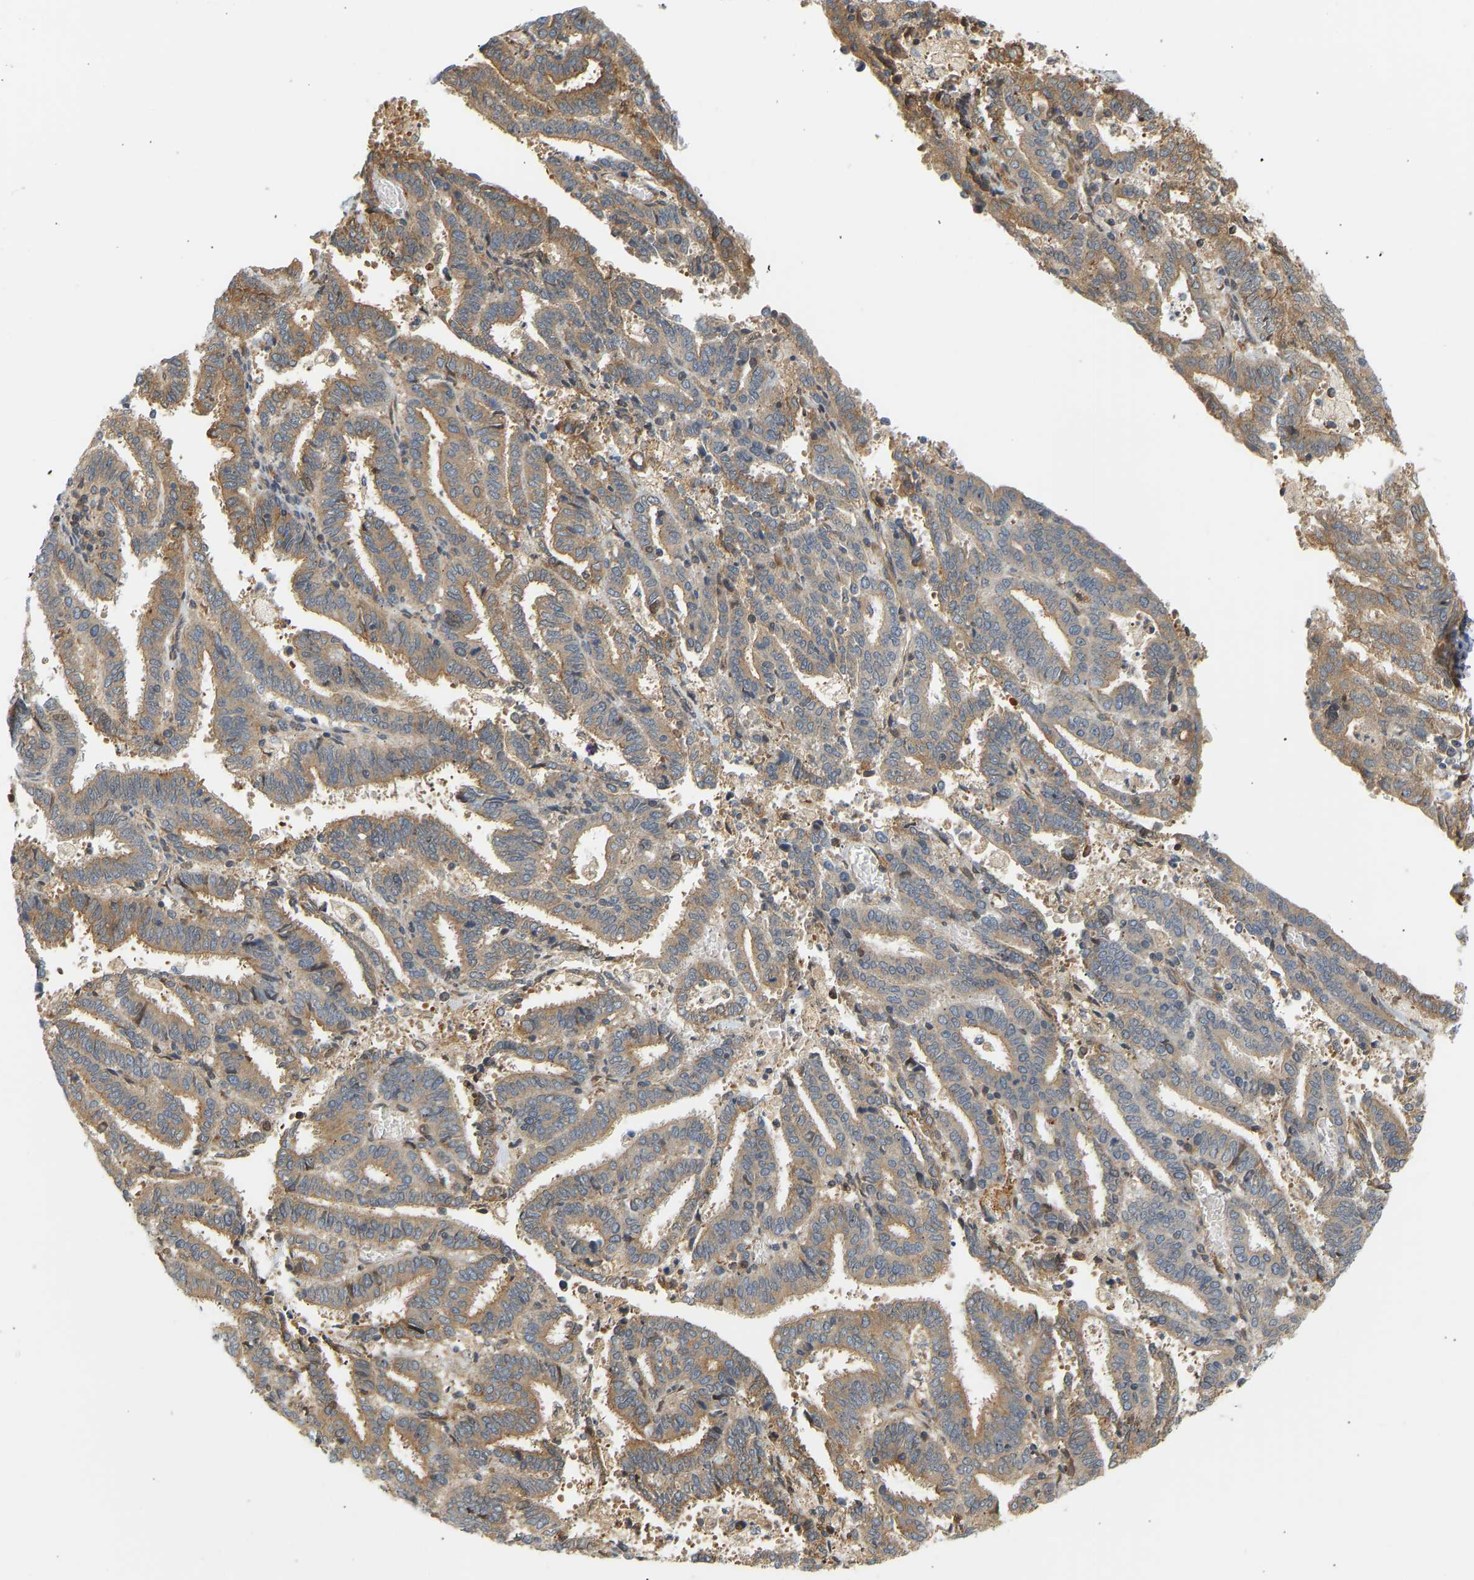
{"staining": {"intensity": "moderate", "quantity": ">75%", "location": "cytoplasmic/membranous"}, "tissue": "endometrial cancer", "cell_type": "Tumor cells", "image_type": "cancer", "snomed": [{"axis": "morphology", "description": "Adenocarcinoma, NOS"}, {"axis": "topography", "description": "Uterus"}], "caption": "DAB immunohistochemical staining of human adenocarcinoma (endometrial) reveals moderate cytoplasmic/membranous protein staining in about >75% of tumor cells.", "gene": "CEP57", "patient": {"sex": "female", "age": 83}}